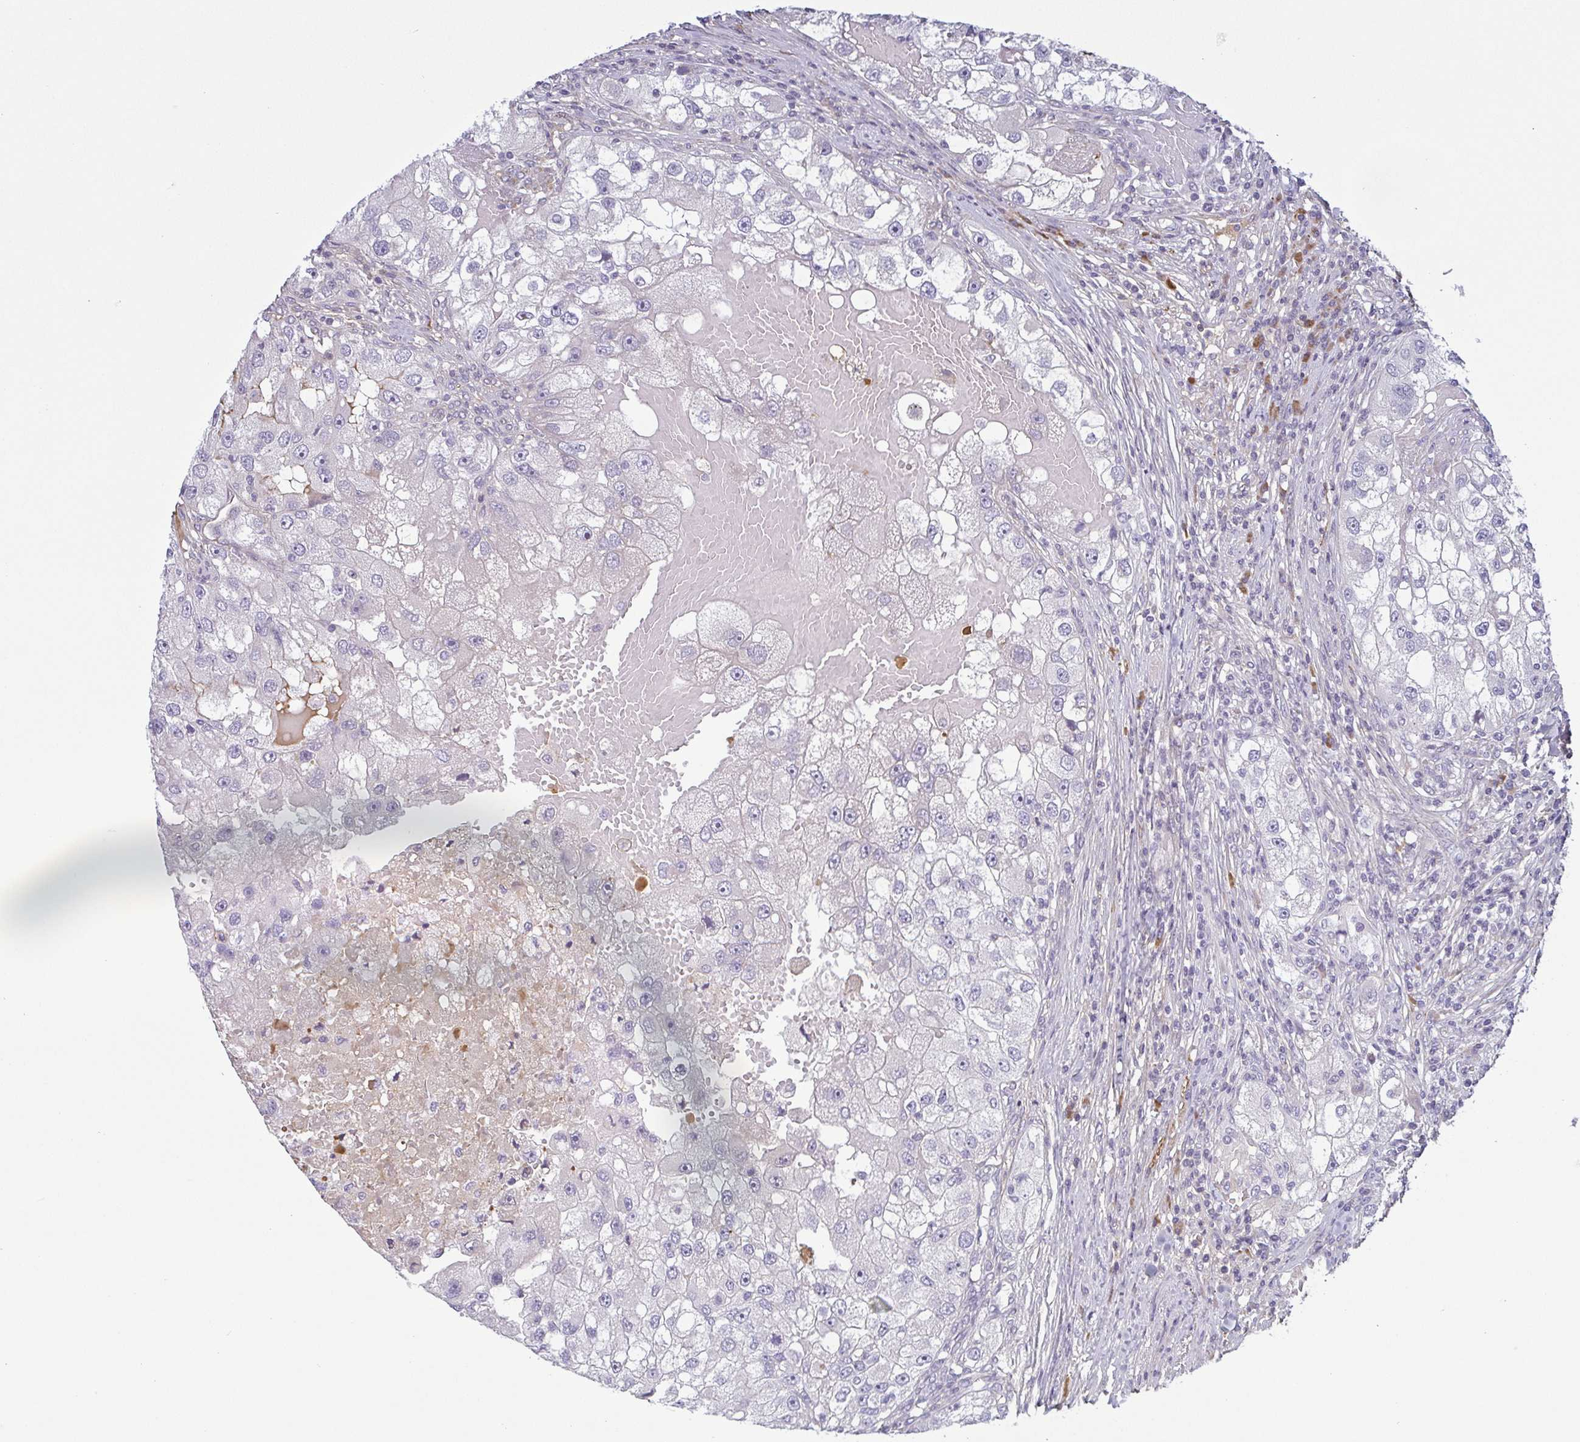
{"staining": {"intensity": "negative", "quantity": "none", "location": "none"}, "tissue": "renal cancer", "cell_type": "Tumor cells", "image_type": "cancer", "snomed": [{"axis": "morphology", "description": "Adenocarcinoma, NOS"}, {"axis": "topography", "description": "Kidney"}], "caption": "The photomicrograph shows no staining of tumor cells in renal cancer (adenocarcinoma).", "gene": "ECM1", "patient": {"sex": "male", "age": 63}}